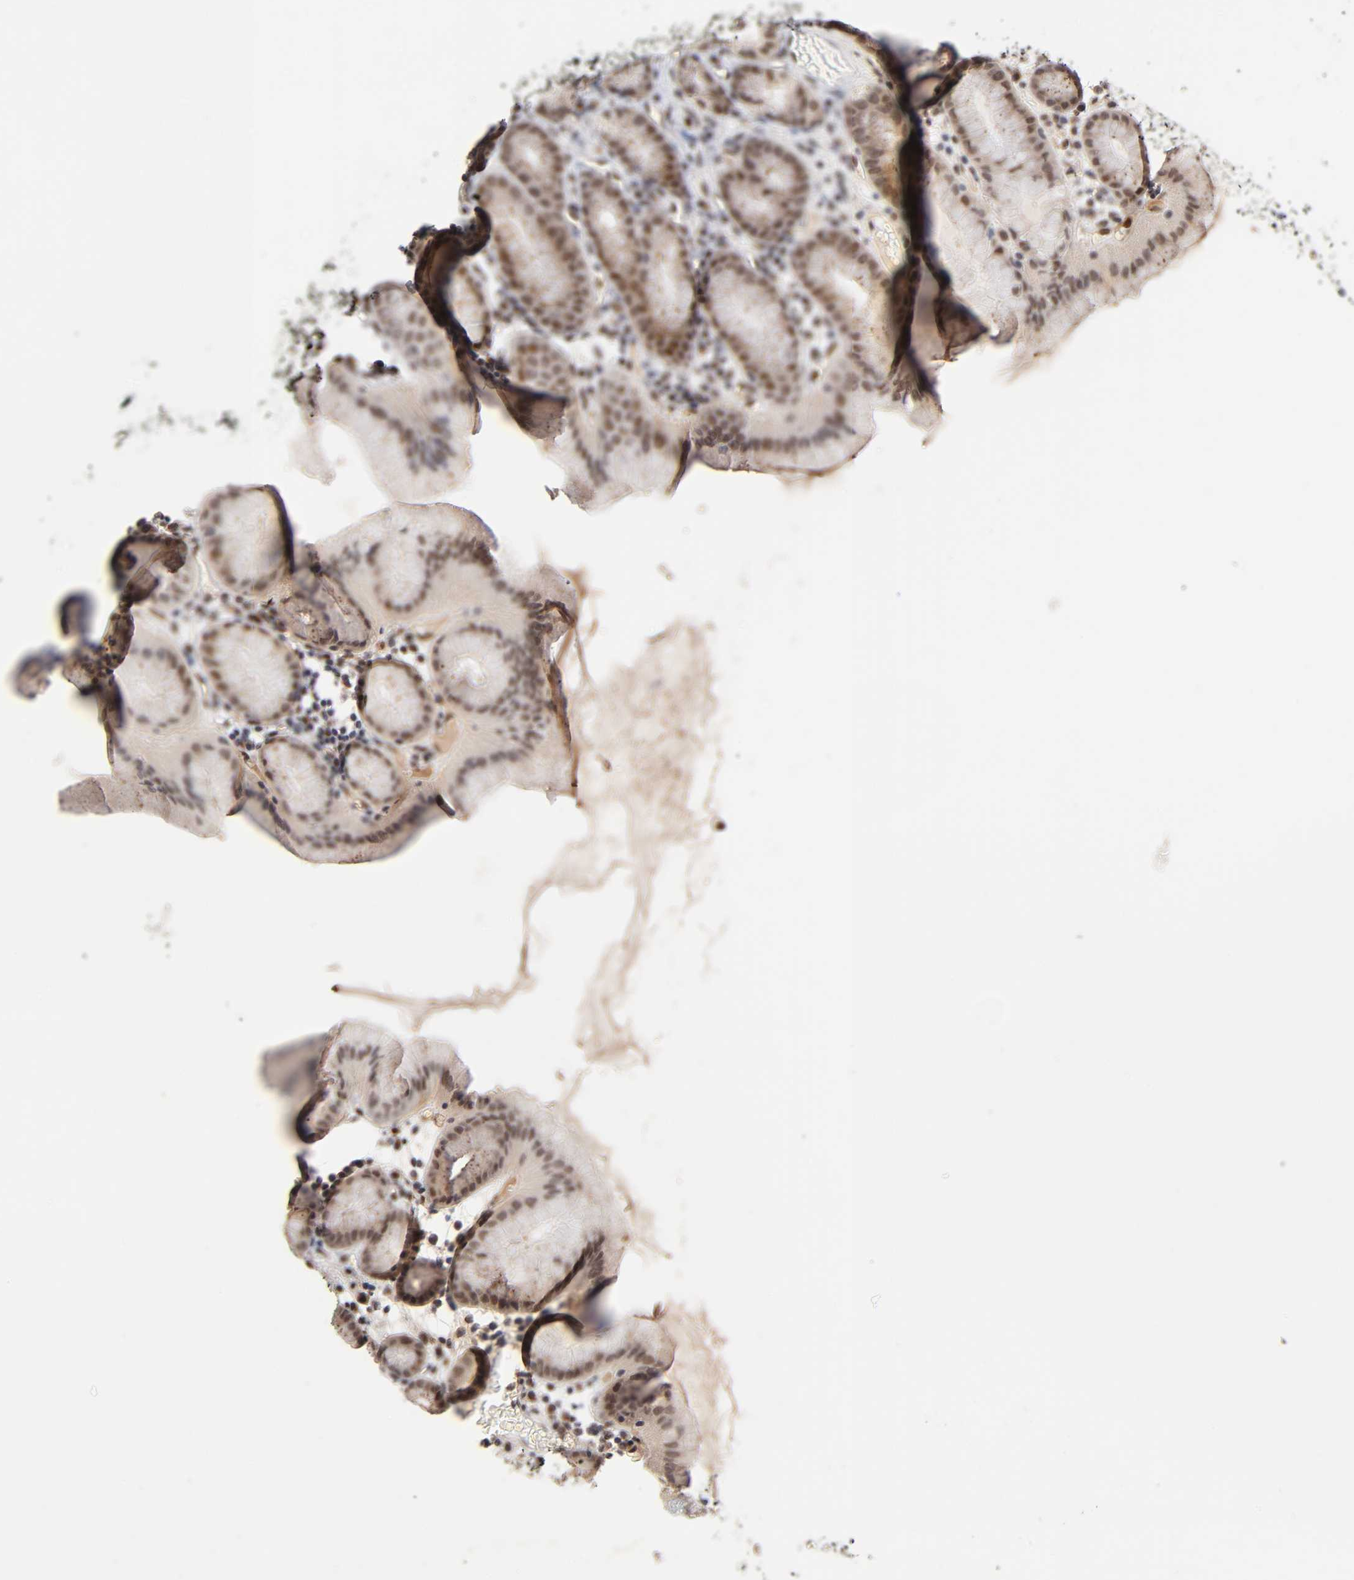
{"staining": {"intensity": "moderate", "quantity": ">75%", "location": "cytoplasmic/membranous,nuclear"}, "tissue": "stomach", "cell_type": "Glandular cells", "image_type": "normal", "snomed": [{"axis": "morphology", "description": "Normal tissue, NOS"}, {"axis": "topography", "description": "Stomach, upper"}], "caption": "Stomach stained for a protein demonstrates moderate cytoplasmic/membranous,nuclear positivity in glandular cells. (DAB IHC, brown staining for protein, blue staining for nuclei).", "gene": "EP300", "patient": {"sex": "male", "age": 68}}